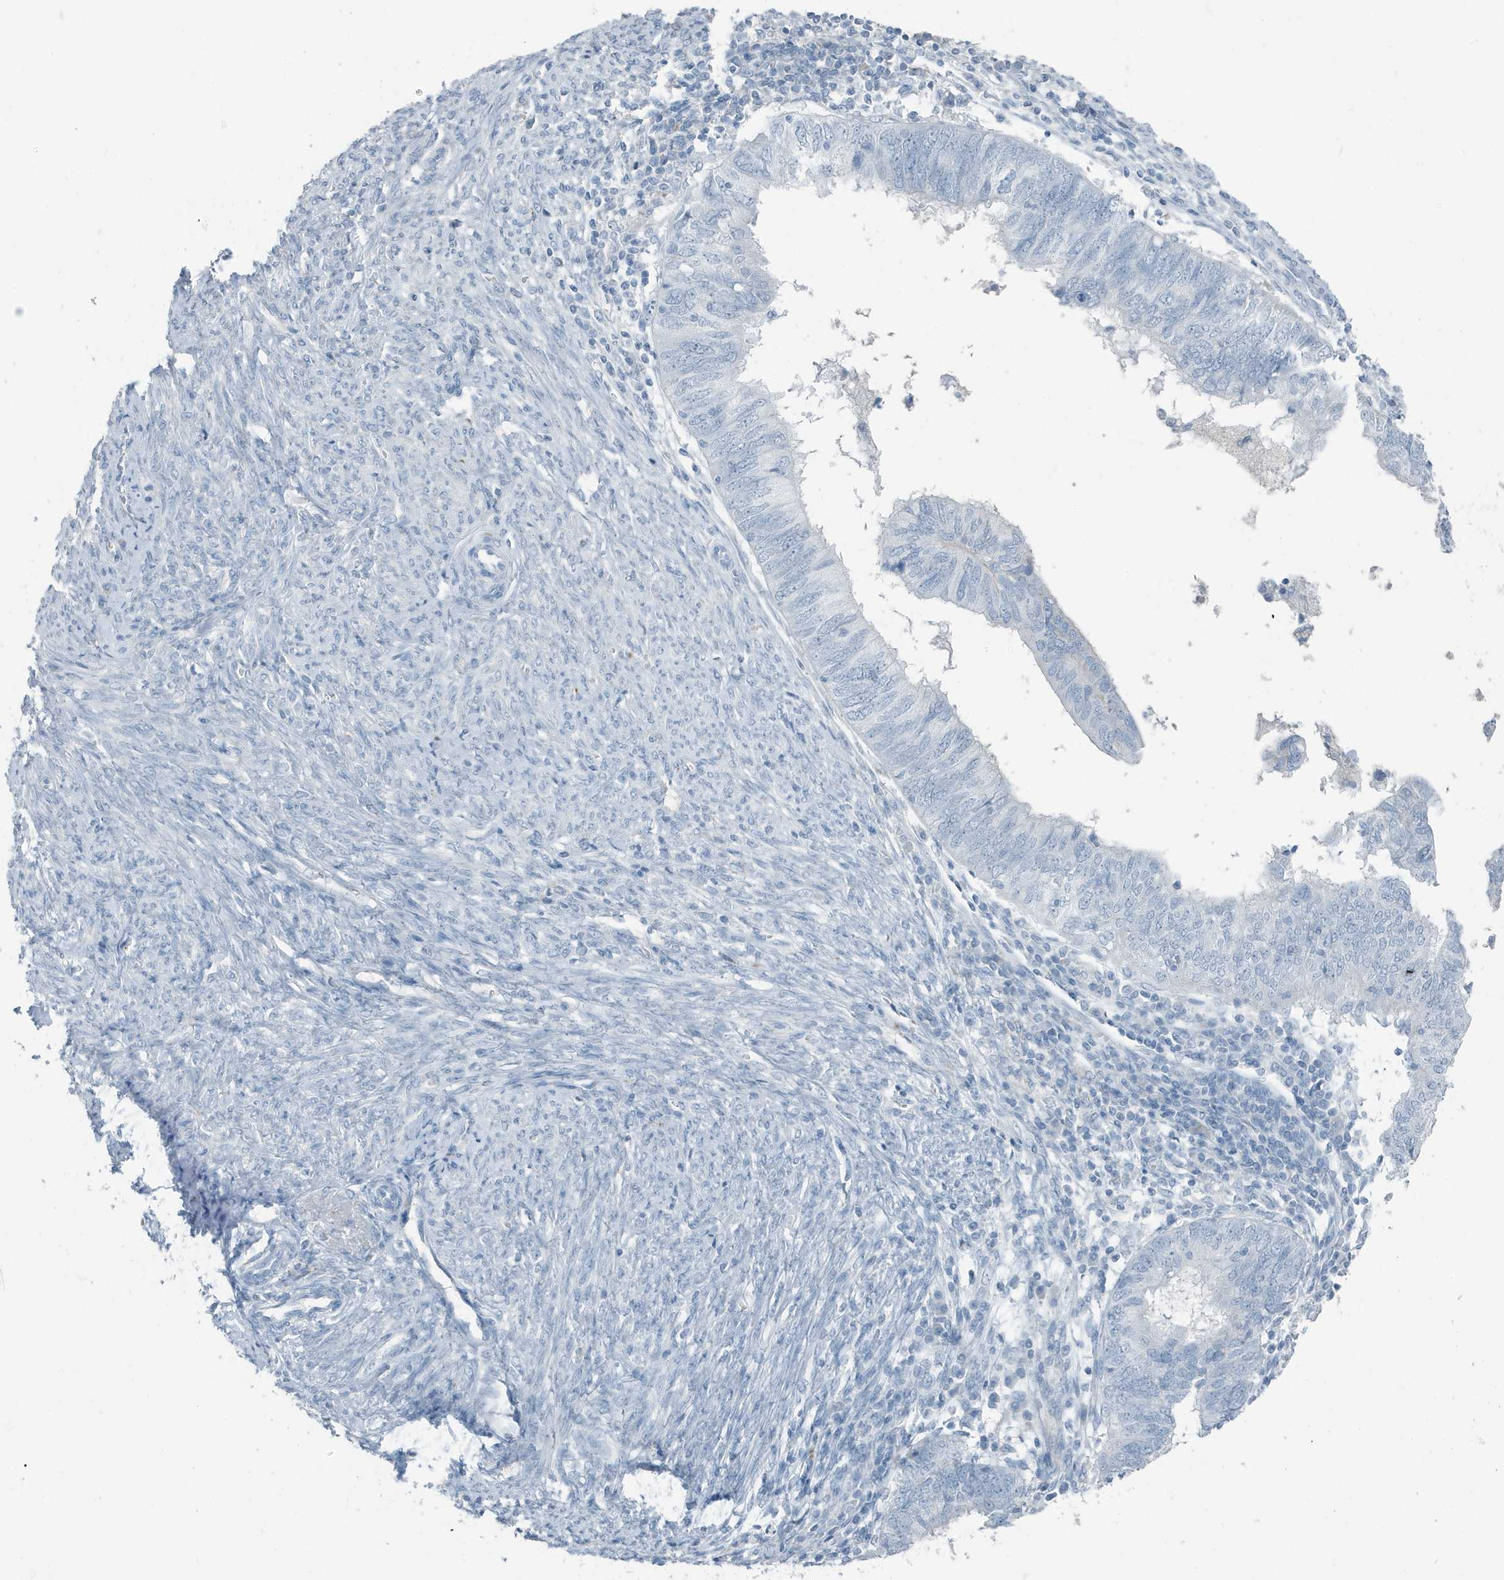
{"staining": {"intensity": "negative", "quantity": "none", "location": "none"}, "tissue": "endometrial cancer", "cell_type": "Tumor cells", "image_type": "cancer", "snomed": [{"axis": "morphology", "description": "Adenocarcinoma, NOS"}, {"axis": "topography", "description": "Uterus"}], "caption": "DAB (3,3'-diaminobenzidine) immunohistochemical staining of human endometrial cancer demonstrates no significant expression in tumor cells. The staining was performed using DAB to visualize the protein expression in brown, while the nuclei were stained in blue with hematoxylin (Magnification: 20x).", "gene": "FAM162A", "patient": {"sex": "female", "age": 77}}